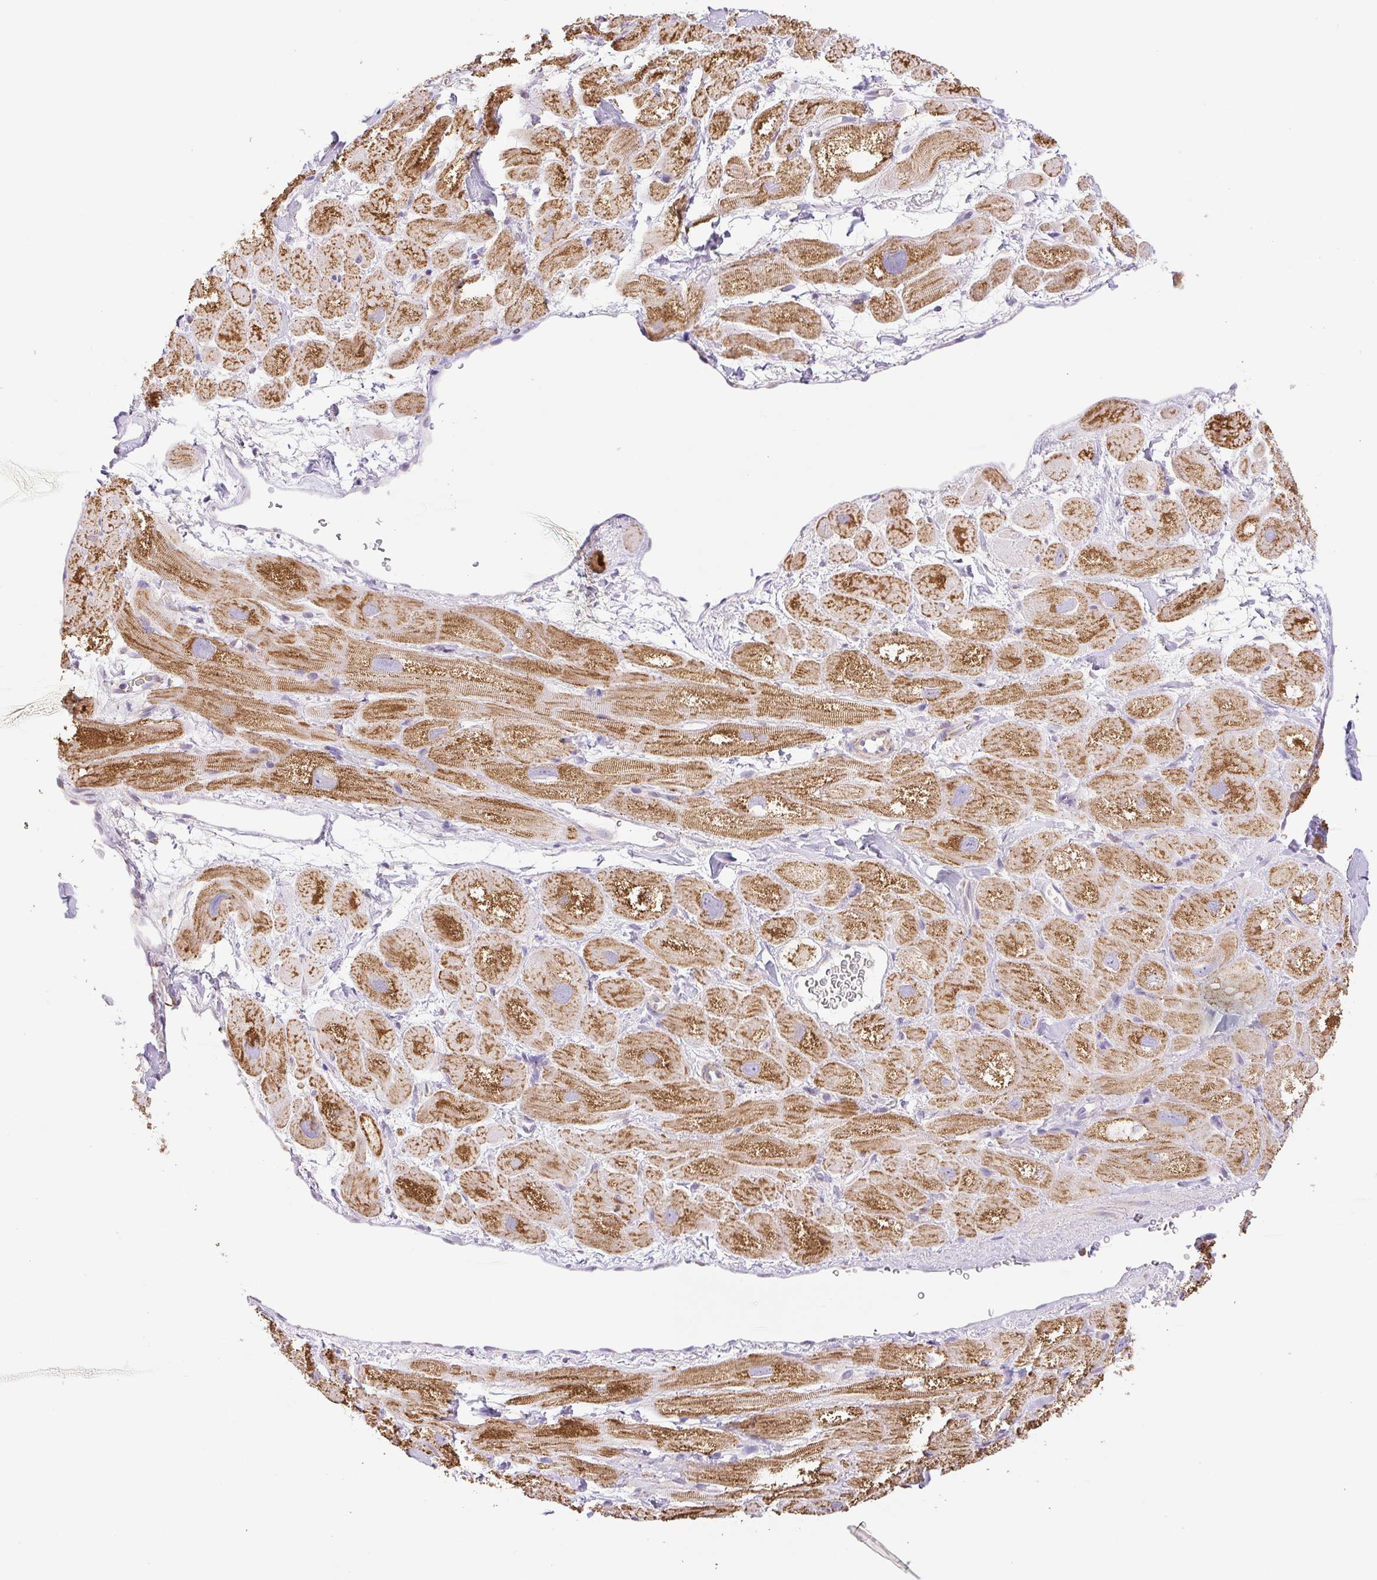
{"staining": {"intensity": "strong", "quantity": ">75%", "location": "cytoplasmic/membranous"}, "tissue": "heart muscle", "cell_type": "Cardiomyocytes", "image_type": "normal", "snomed": [{"axis": "morphology", "description": "Normal tissue, NOS"}, {"axis": "topography", "description": "Heart"}], "caption": "Heart muscle stained with a brown dye demonstrates strong cytoplasmic/membranous positive expression in about >75% of cardiomyocytes.", "gene": "DAAM2", "patient": {"sex": "male", "age": 49}}